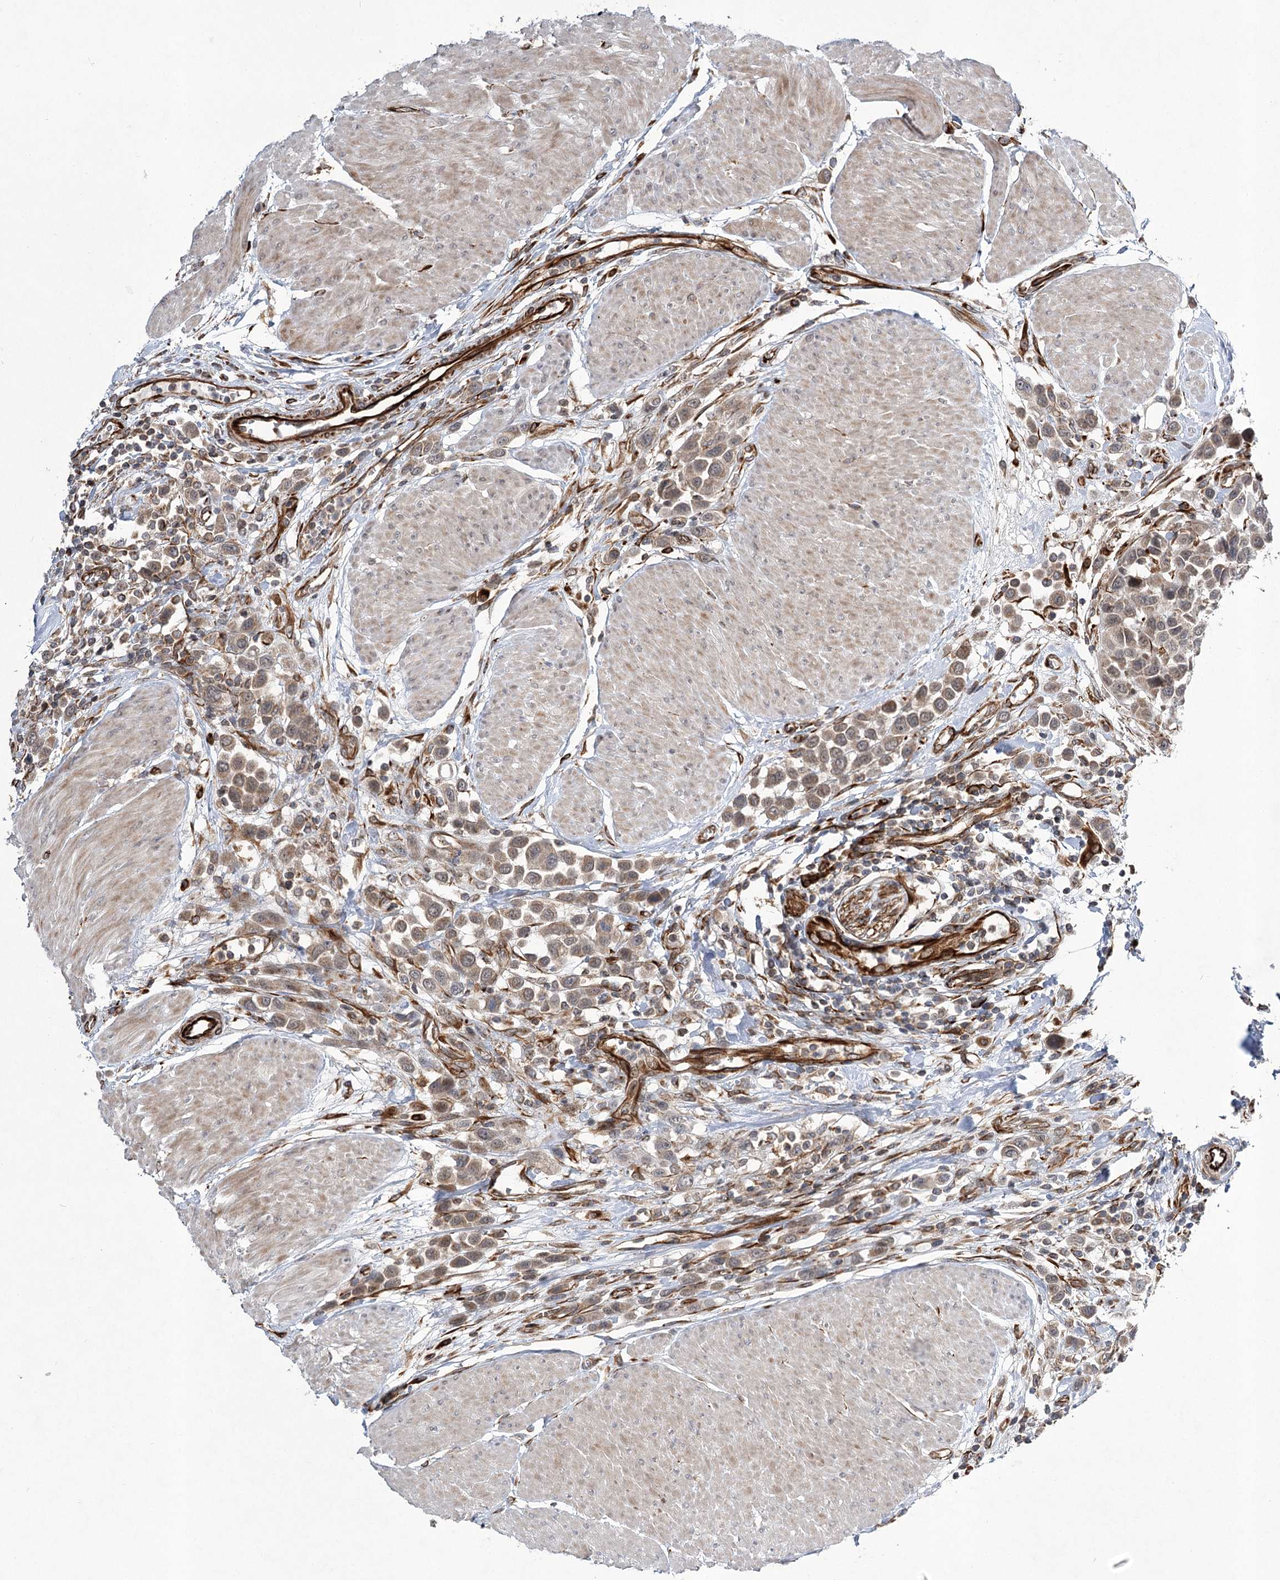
{"staining": {"intensity": "weak", "quantity": ">75%", "location": "cytoplasmic/membranous"}, "tissue": "urothelial cancer", "cell_type": "Tumor cells", "image_type": "cancer", "snomed": [{"axis": "morphology", "description": "Urothelial carcinoma, High grade"}, {"axis": "topography", "description": "Urinary bladder"}], "caption": "Protein staining reveals weak cytoplasmic/membranous positivity in about >75% of tumor cells in urothelial carcinoma (high-grade).", "gene": "DPEP2", "patient": {"sex": "male", "age": 50}}